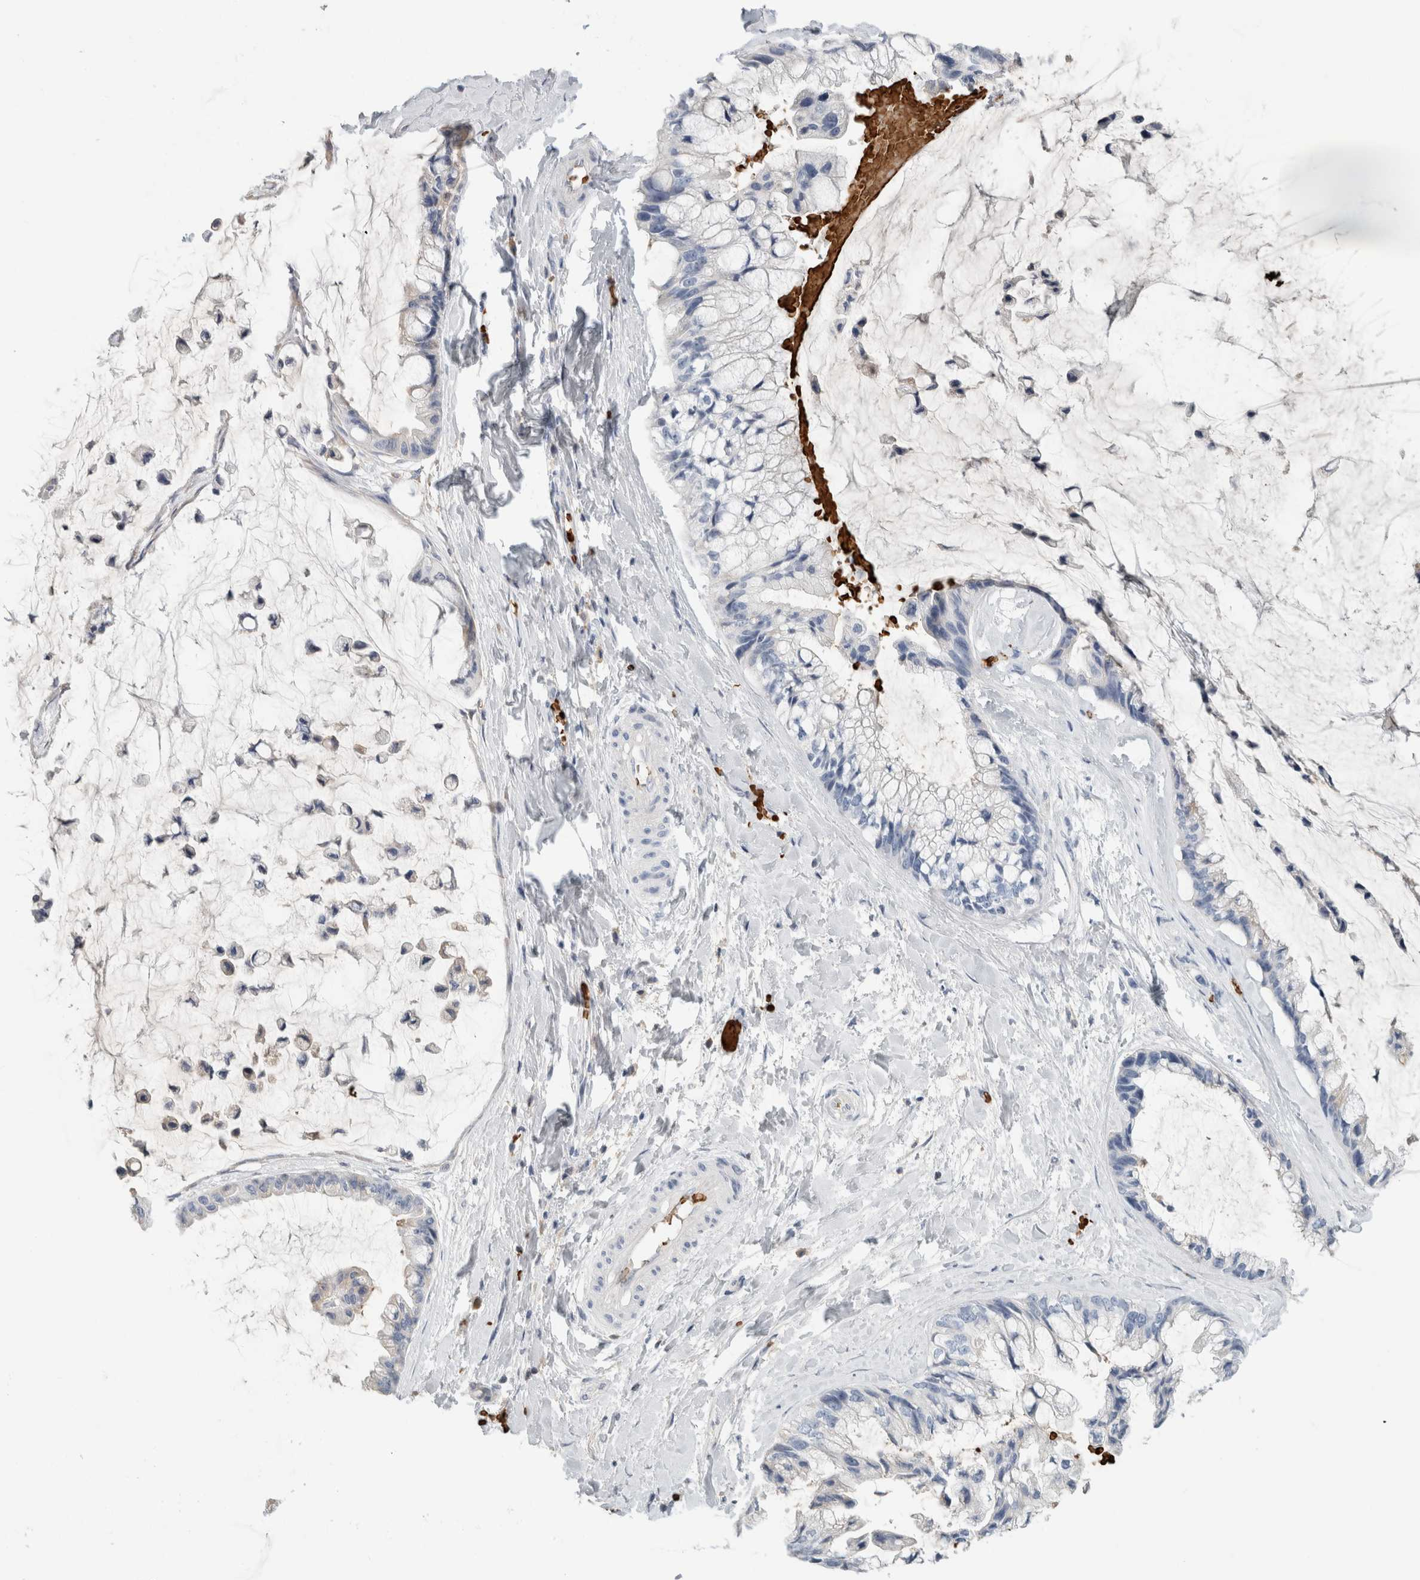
{"staining": {"intensity": "negative", "quantity": "none", "location": "none"}, "tissue": "ovarian cancer", "cell_type": "Tumor cells", "image_type": "cancer", "snomed": [{"axis": "morphology", "description": "Cystadenocarcinoma, mucinous, NOS"}, {"axis": "topography", "description": "Ovary"}], "caption": "Immunohistochemistry (IHC) photomicrograph of neoplastic tissue: mucinous cystadenocarcinoma (ovarian) stained with DAB (3,3'-diaminobenzidine) reveals no significant protein expression in tumor cells.", "gene": "CA1", "patient": {"sex": "female", "age": 39}}